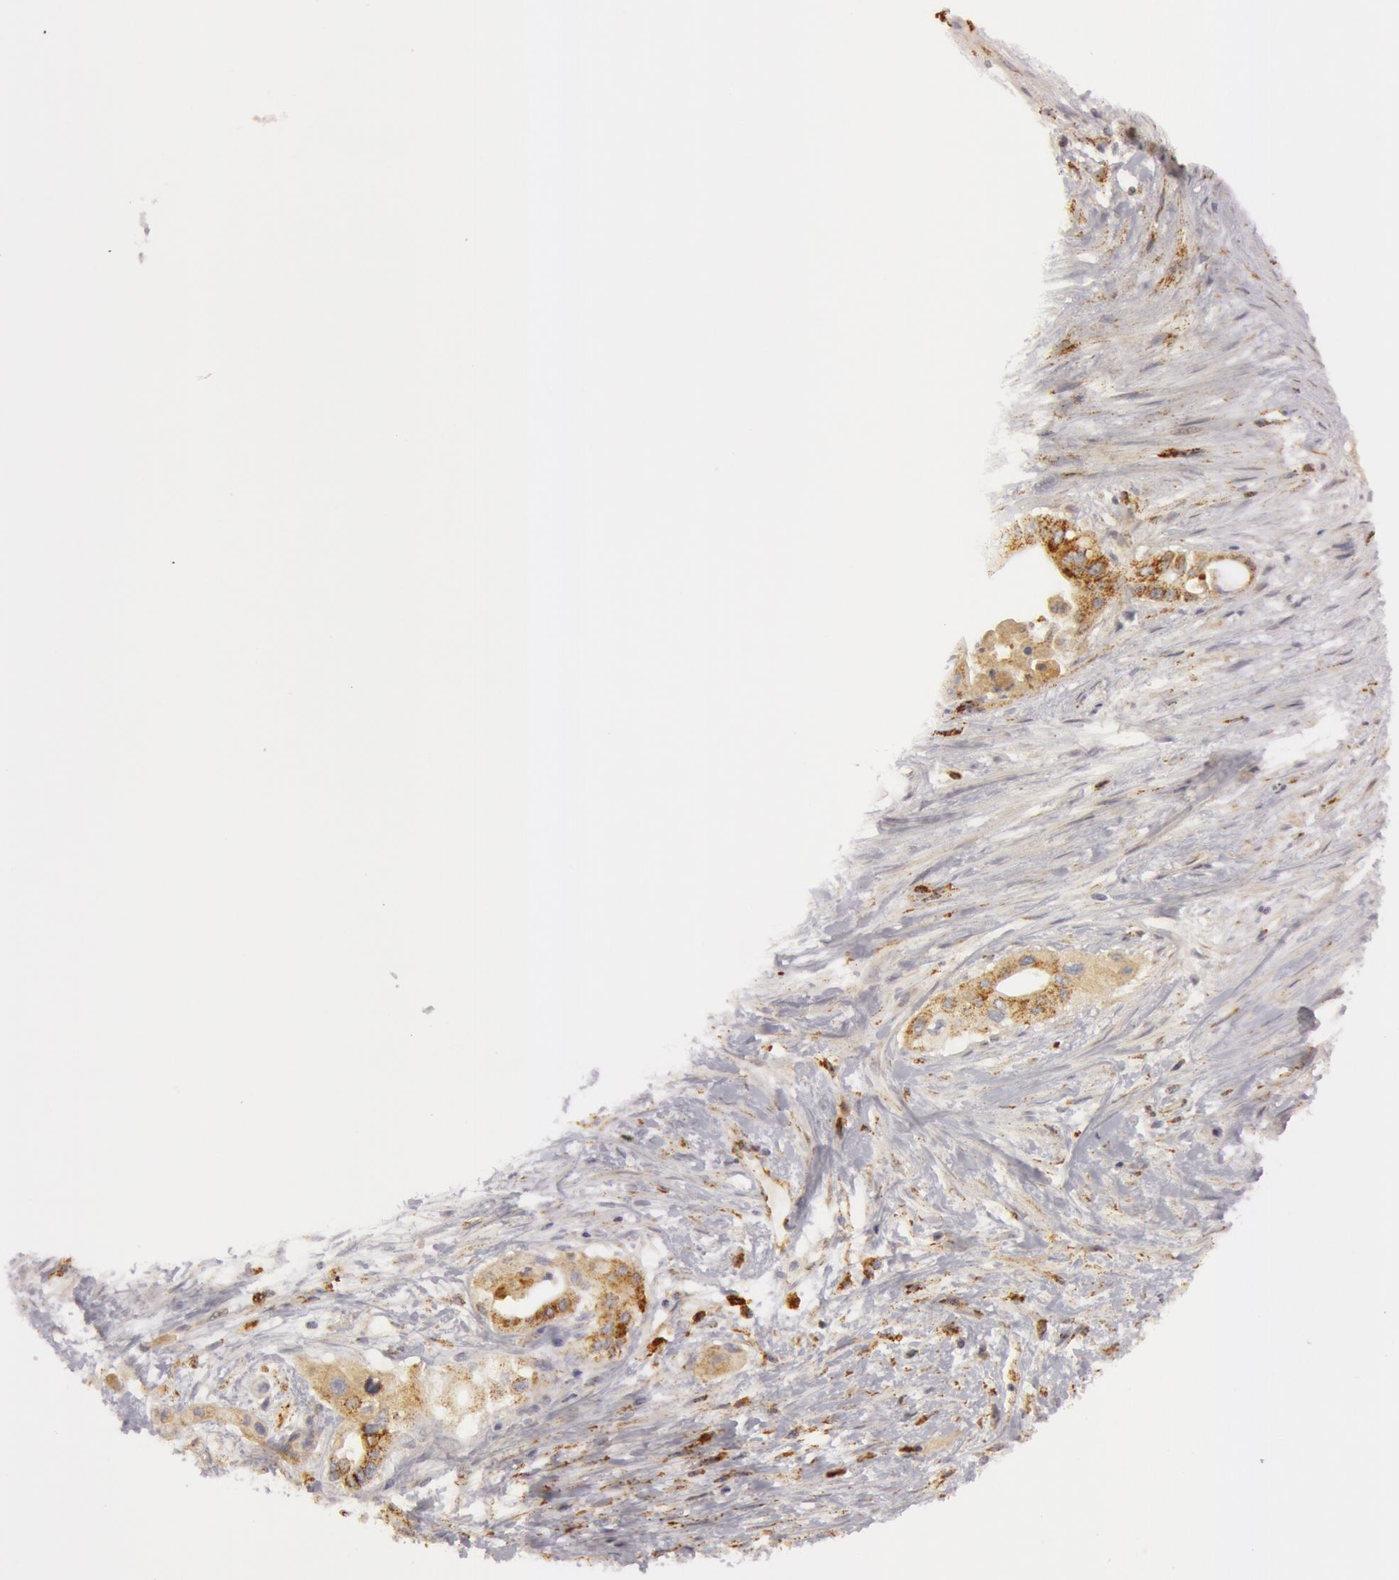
{"staining": {"intensity": "moderate", "quantity": ">75%", "location": "cytoplasmic/membranous"}, "tissue": "pancreatic cancer", "cell_type": "Tumor cells", "image_type": "cancer", "snomed": [{"axis": "morphology", "description": "Adenocarcinoma, NOS"}, {"axis": "topography", "description": "Pancreas"}], "caption": "Tumor cells display medium levels of moderate cytoplasmic/membranous positivity in approximately >75% of cells in human adenocarcinoma (pancreatic). (Stains: DAB (3,3'-diaminobenzidine) in brown, nuclei in blue, Microscopy: brightfield microscopy at high magnification).", "gene": "C7", "patient": {"sex": "male", "age": 77}}